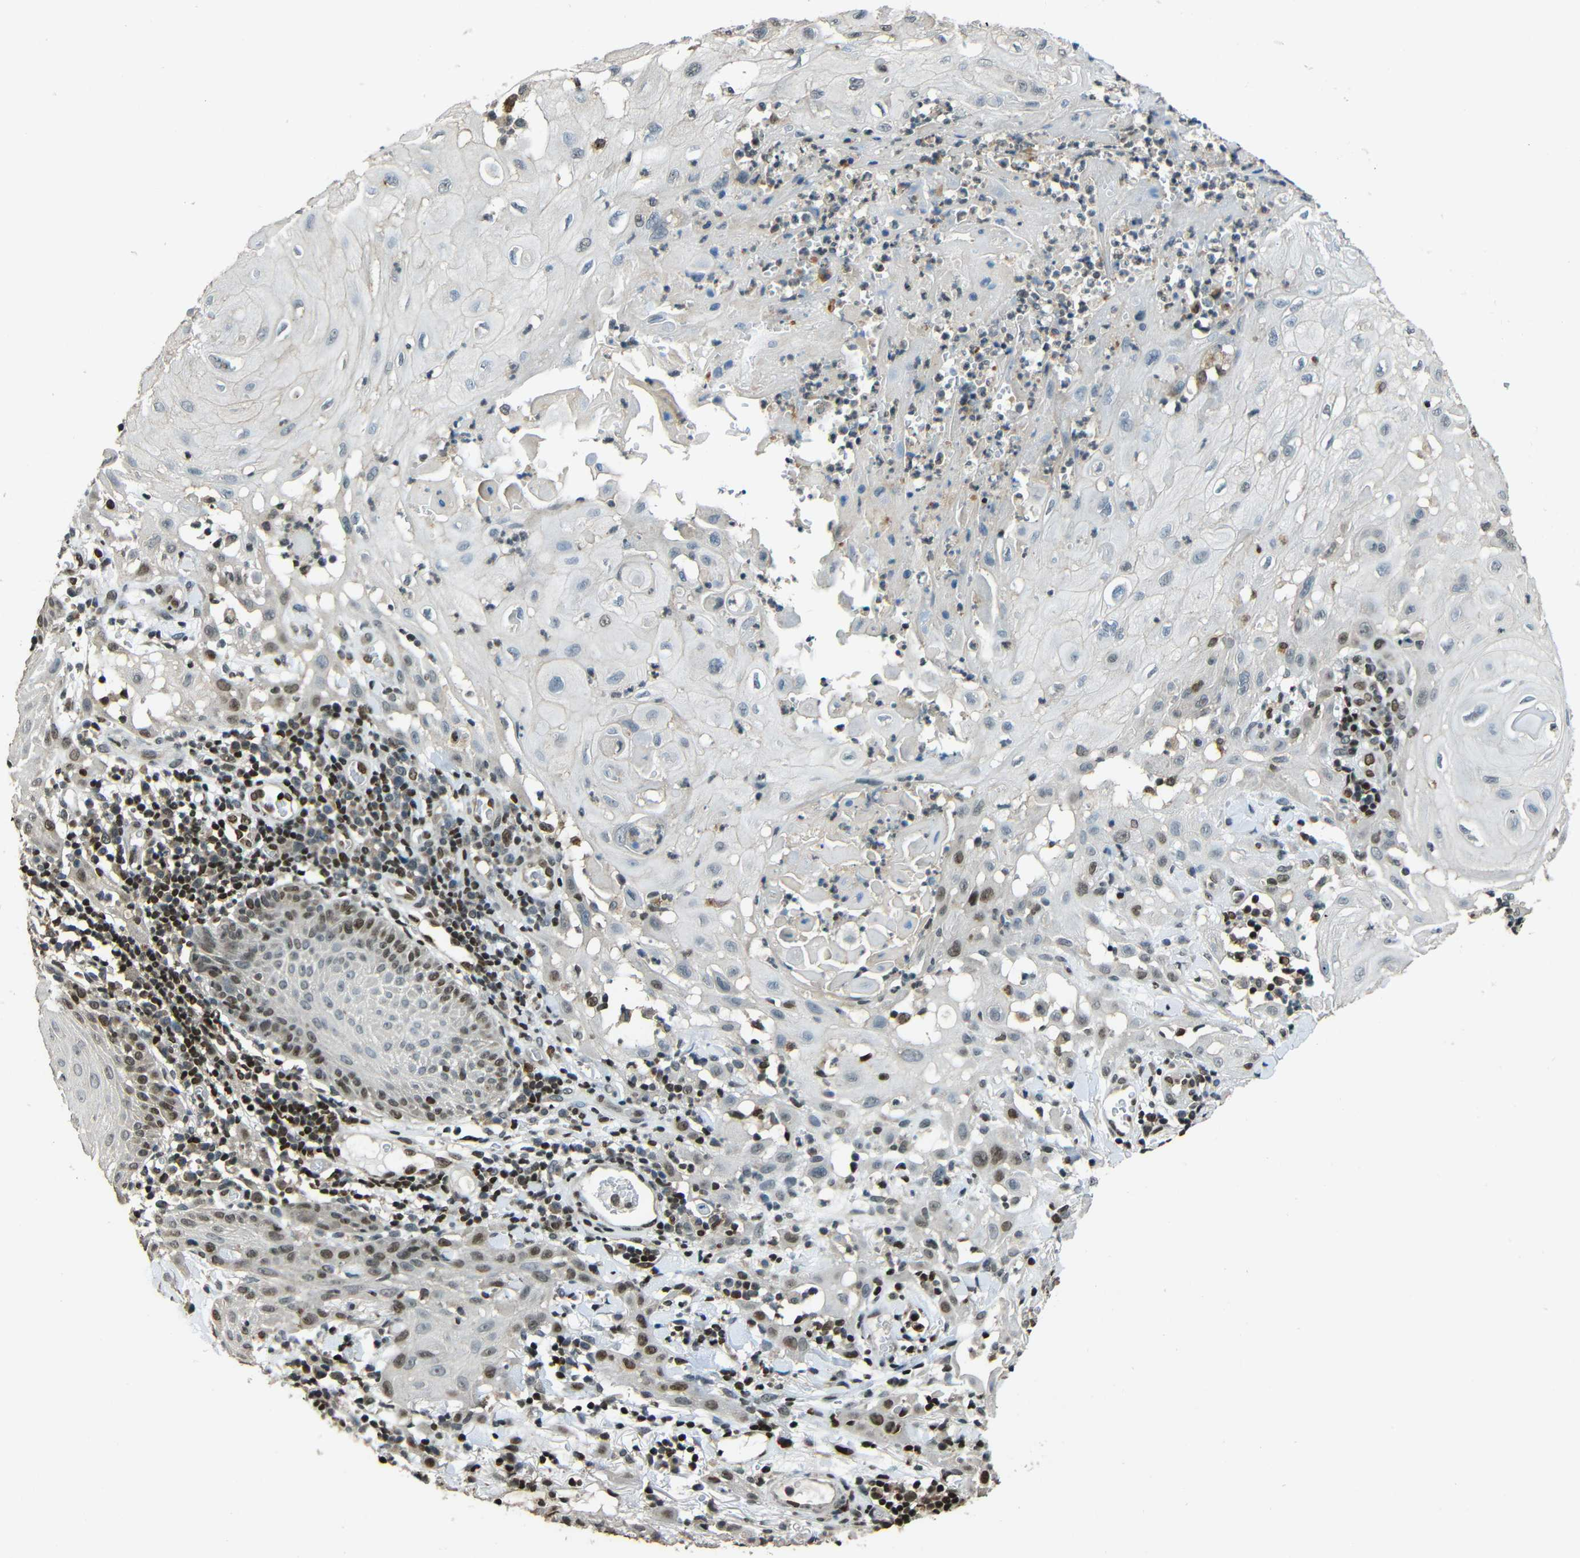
{"staining": {"intensity": "weak", "quantity": "25%-75%", "location": "nuclear"}, "tissue": "skin cancer", "cell_type": "Tumor cells", "image_type": "cancer", "snomed": [{"axis": "morphology", "description": "Squamous cell carcinoma, NOS"}, {"axis": "topography", "description": "Skin"}], "caption": "Skin squamous cell carcinoma was stained to show a protein in brown. There is low levels of weak nuclear staining in about 25%-75% of tumor cells. (brown staining indicates protein expression, while blue staining denotes nuclei).", "gene": "PSIP1", "patient": {"sex": "male", "age": 24}}